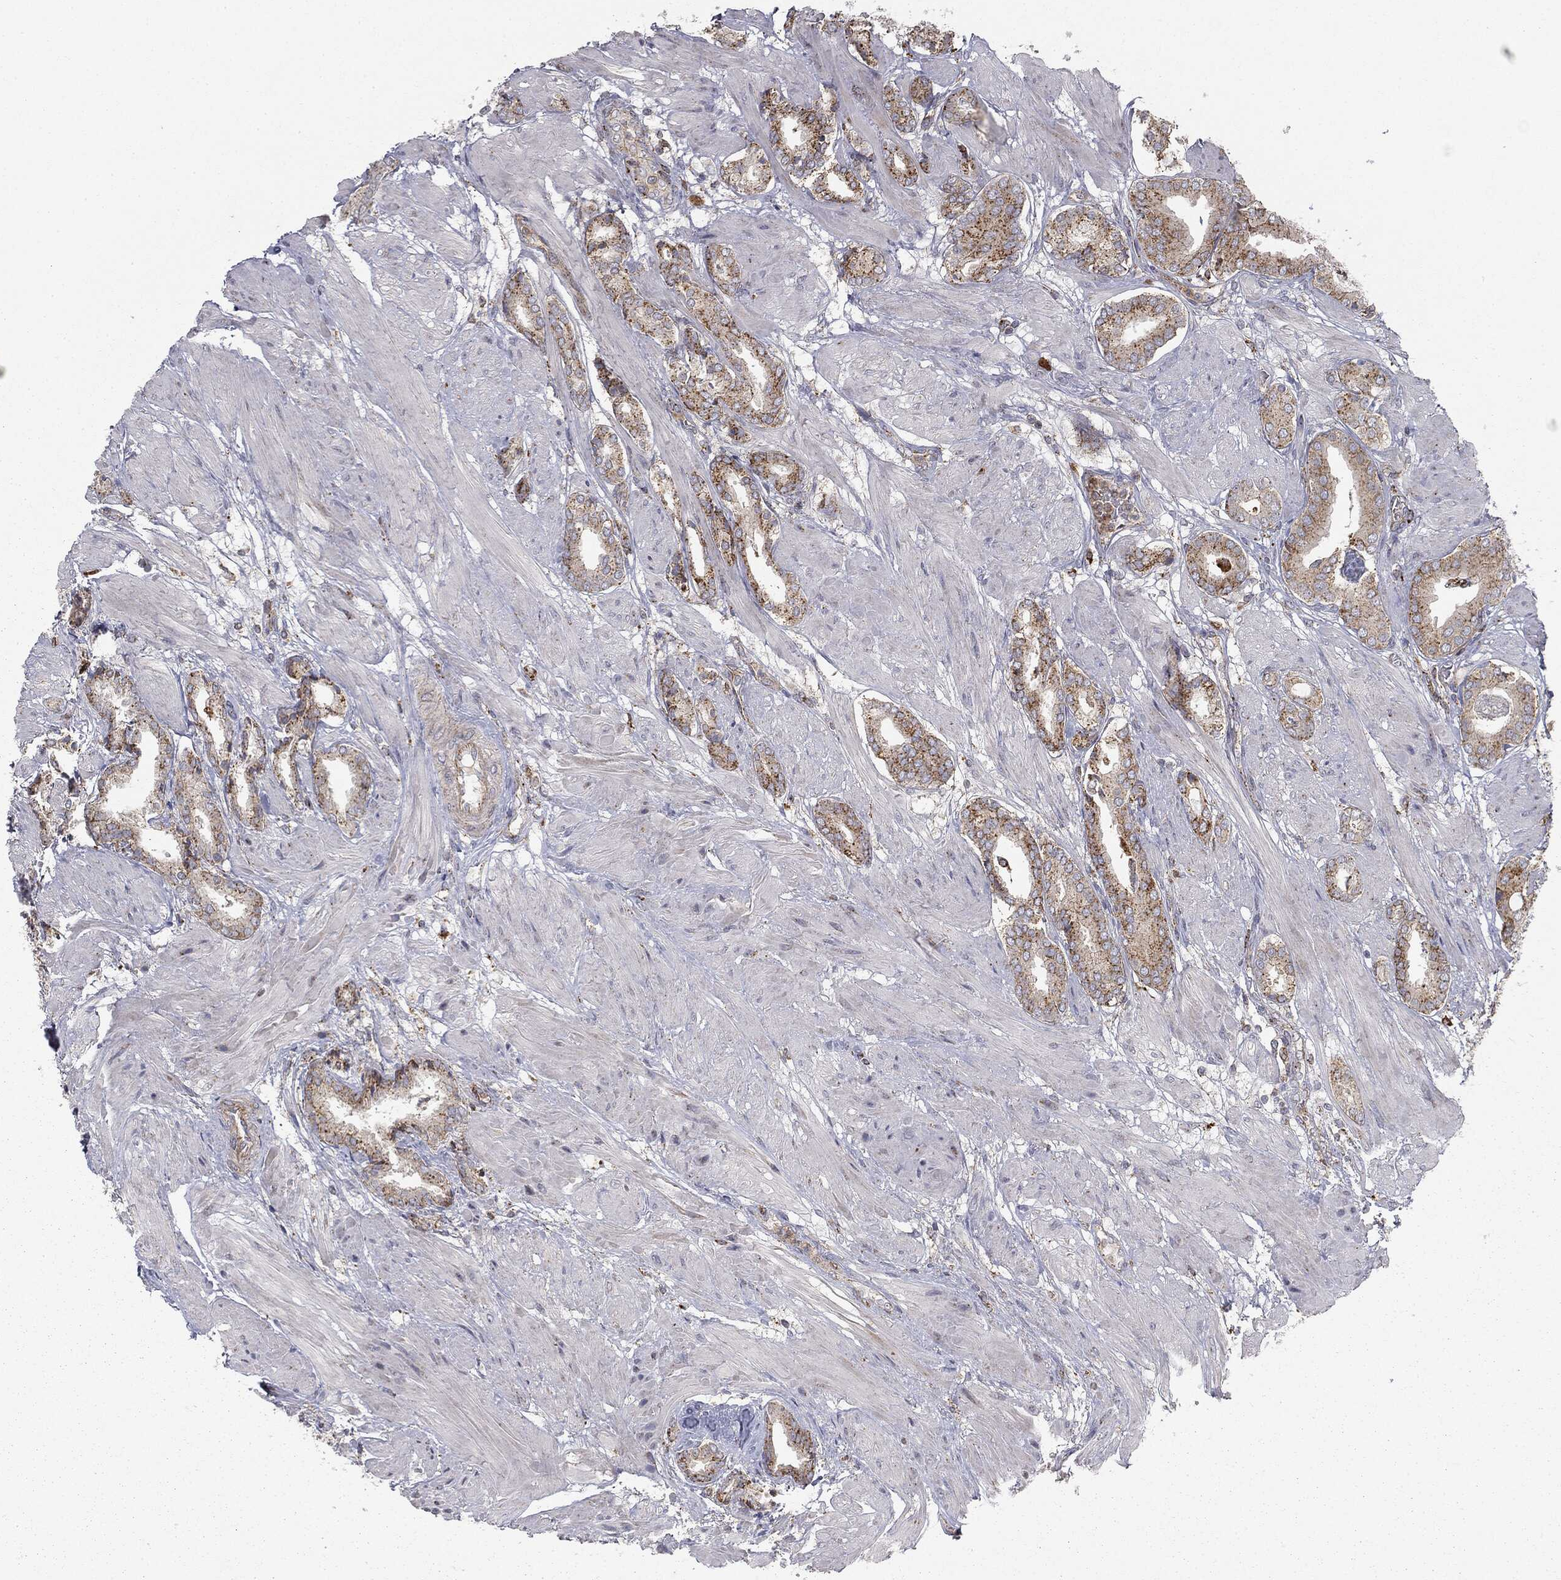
{"staining": {"intensity": "strong", "quantity": ">75%", "location": "cytoplasmic/membranous"}, "tissue": "prostate cancer", "cell_type": "Tumor cells", "image_type": "cancer", "snomed": [{"axis": "morphology", "description": "Adenocarcinoma, High grade"}, {"axis": "topography", "description": "Prostate"}], "caption": "Prostate cancer (adenocarcinoma (high-grade)) stained with immunohistochemistry displays strong cytoplasmic/membranous positivity in about >75% of tumor cells.", "gene": "CTSA", "patient": {"sex": "male", "age": 56}}